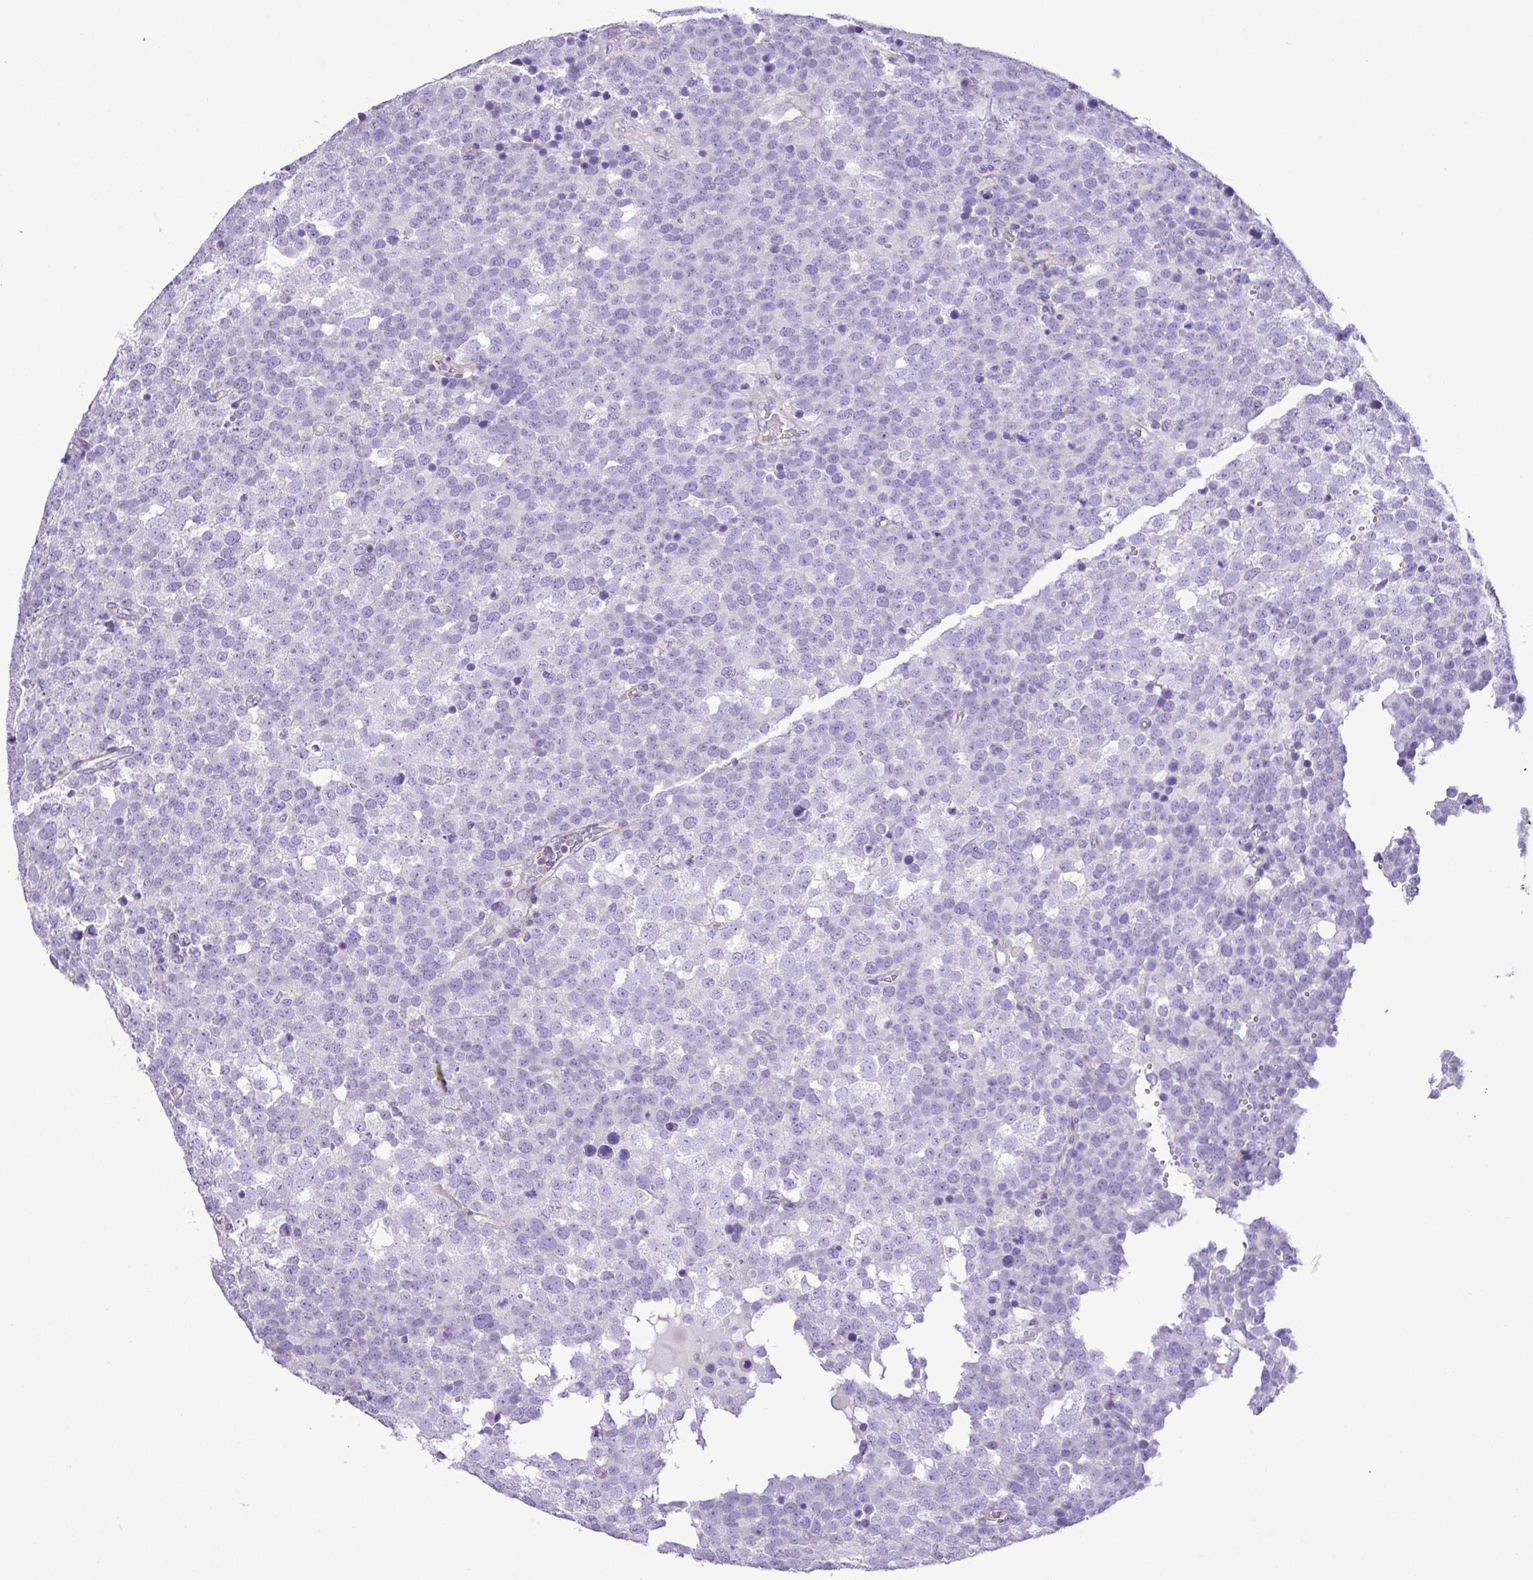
{"staining": {"intensity": "negative", "quantity": "none", "location": "none"}, "tissue": "testis cancer", "cell_type": "Tumor cells", "image_type": "cancer", "snomed": [{"axis": "morphology", "description": "Seminoma, NOS"}, {"axis": "topography", "description": "Testis"}], "caption": "Testis cancer was stained to show a protein in brown. There is no significant staining in tumor cells. Nuclei are stained in blue.", "gene": "ZNF334", "patient": {"sex": "male", "age": 71}}